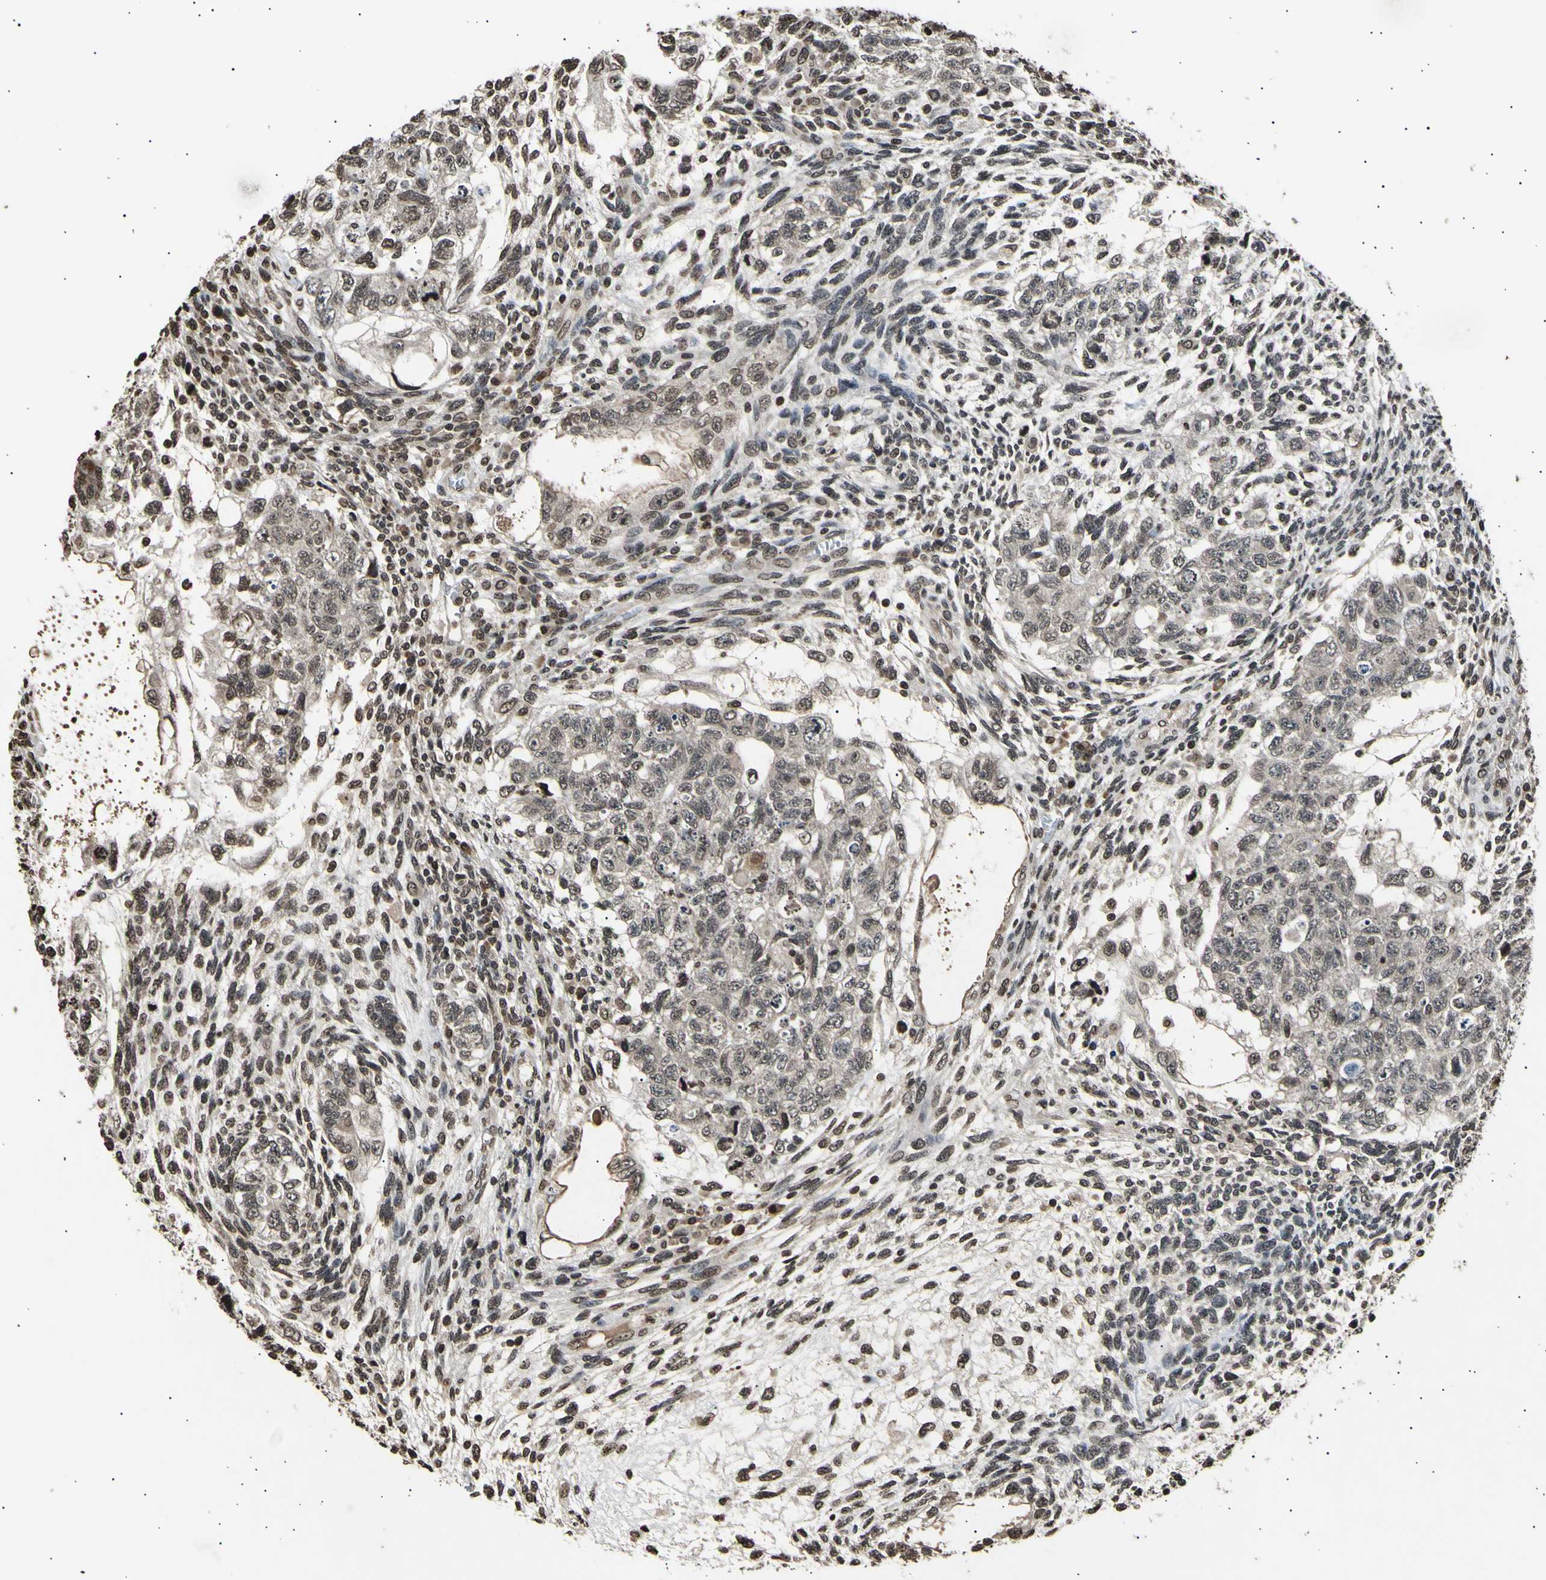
{"staining": {"intensity": "moderate", "quantity": ">75%", "location": "cytoplasmic/membranous,nuclear"}, "tissue": "testis cancer", "cell_type": "Tumor cells", "image_type": "cancer", "snomed": [{"axis": "morphology", "description": "Normal tissue, NOS"}, {"axis": "morphology", "description": "Carcinoma, Embryonal, NOS"}, {"axis": "topography", "description": "Testis"}], "caption": "Moderate cytoplasmic/membranous and nuclear protein positivity is identified in approximately >75% of tumor cells in testis cancer (embryonal carcinoma).", "gene": "ANAPC7", "patient": {"sex": "male", "age": 36}}